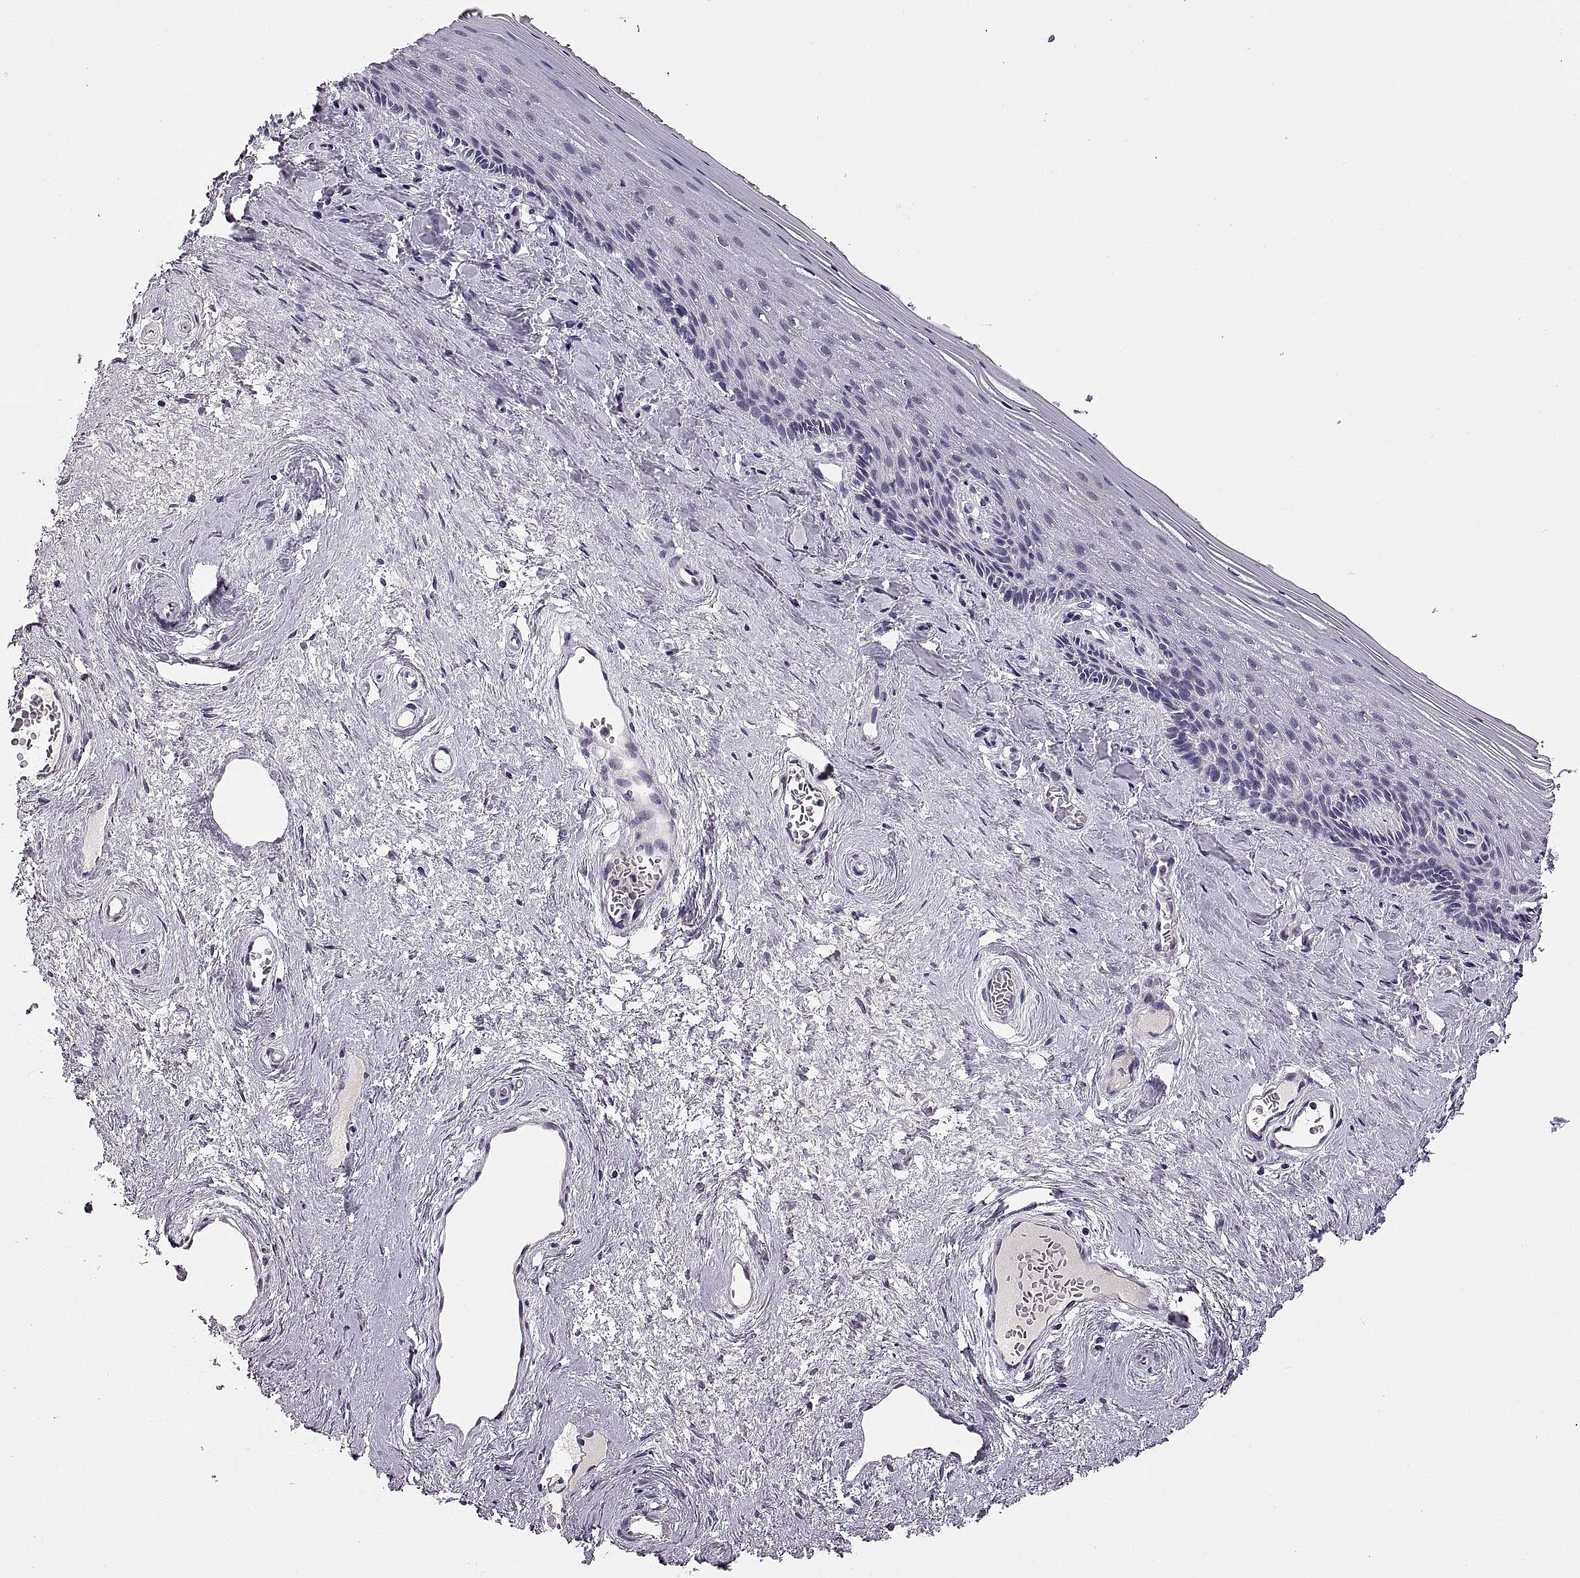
{"staining": {"intensity": "negative", "quantity": "none", "location": "none"}, "tissue": "vagina", "cell_type": "Squamous epithelial cells", "image_type": "normal", "snomed": [{"axis": "morphology", "description": "Normal tissue, NOS"}, {"axis": "topography", "description": "Vagina"}], "caption": "DAB (3,3'-diaminobenzidine) immunohistochemical staining of unremarkable human vagina exhibits no significant expression in squamous epithelial cells. (DAB immunohistochemistry (IHC), high magnification).", "gene": "ADH6", "patient": {"sex": "female", "age": 45}}